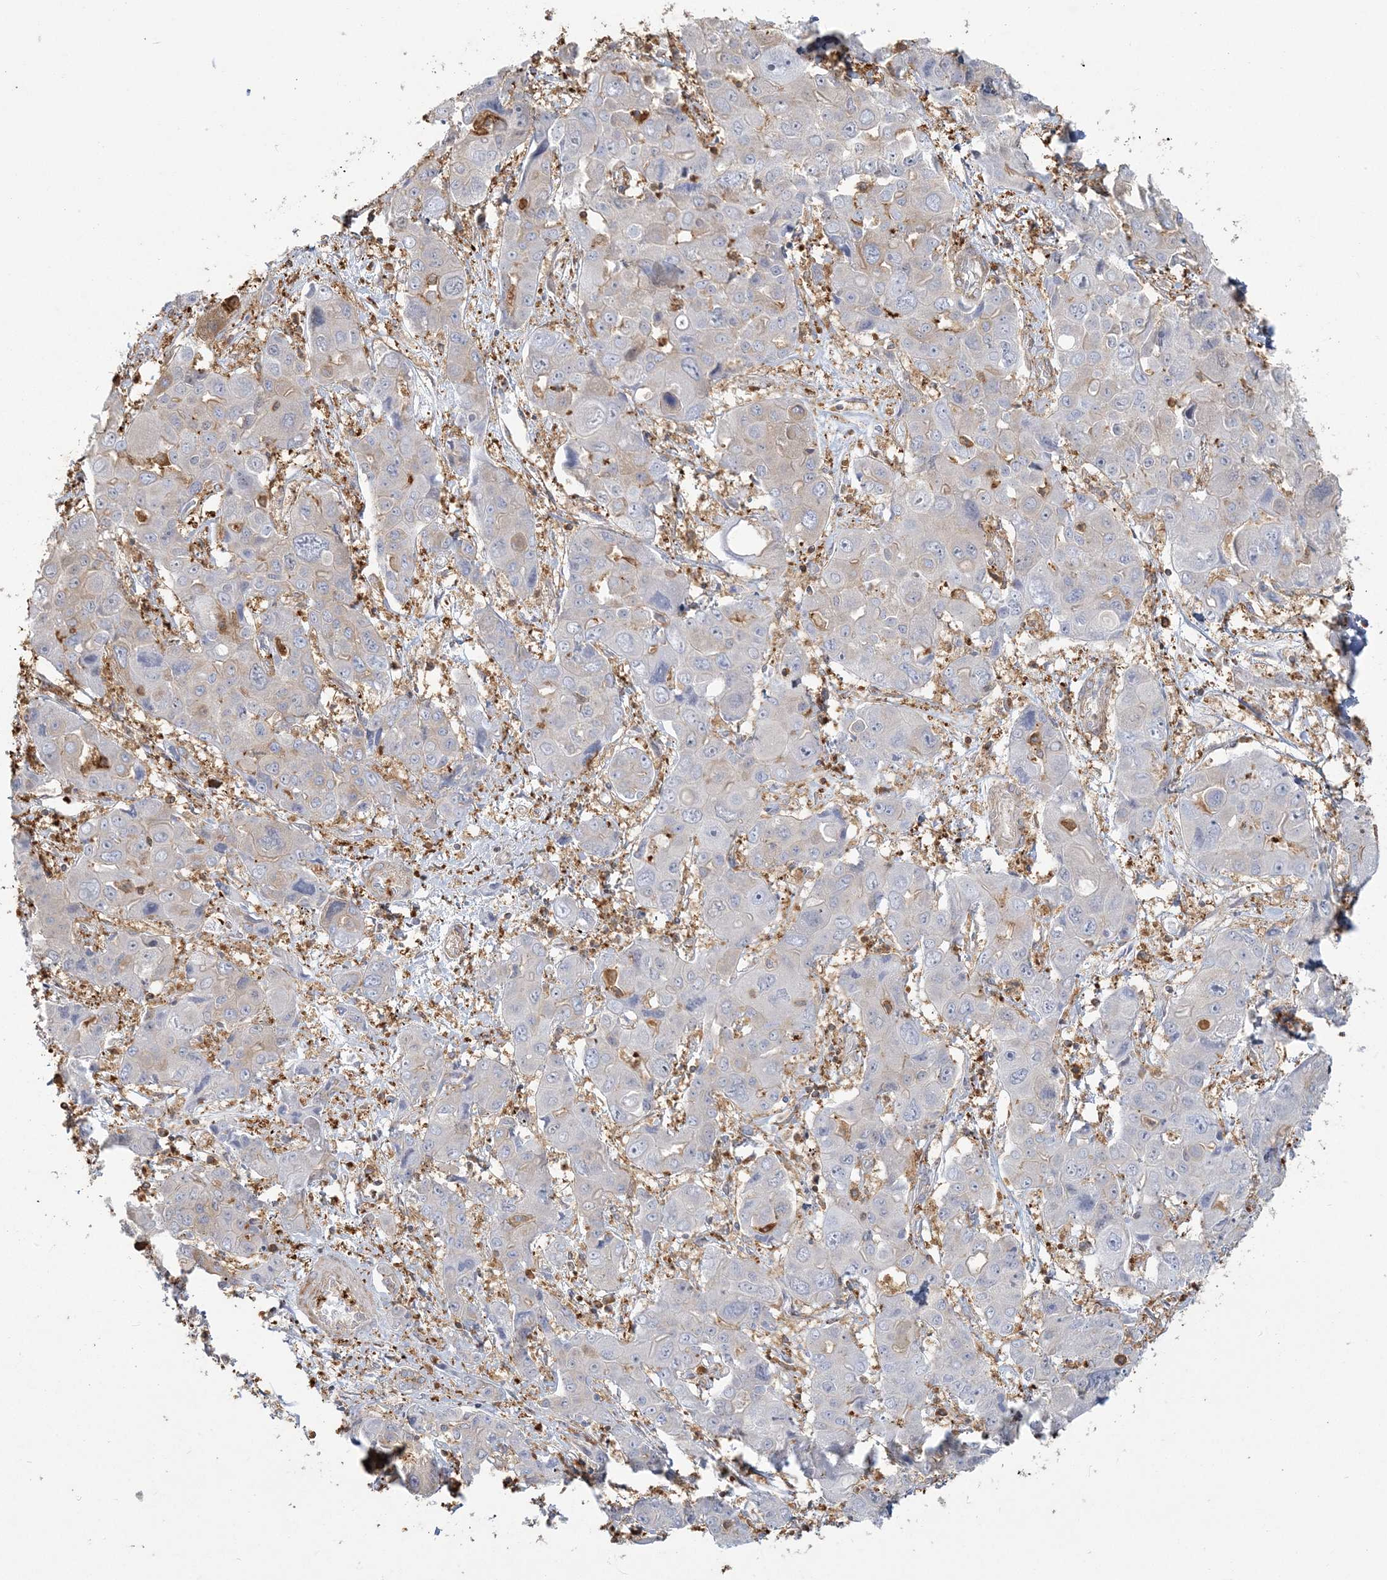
{"staining": {"intensity": "weak", "quantity": "<25%", "location": "cytoplasmic/membranous"}, "tissue": "liver cancer", "cell_type": "Tumor cells", "image_type": "cancer", "snomed": [{"axis": "morphology", "description": "Cholangiocarcinoma"}, {"axis": "topography", "description": "Liver"}], "caption": "This is a histopathology image of IHC staining of cholangiocarcinoma (liver), which shows no staining in tumor cells.", "gene": "ANKS1A", "patient": {"sex": "male", "age": 67}}